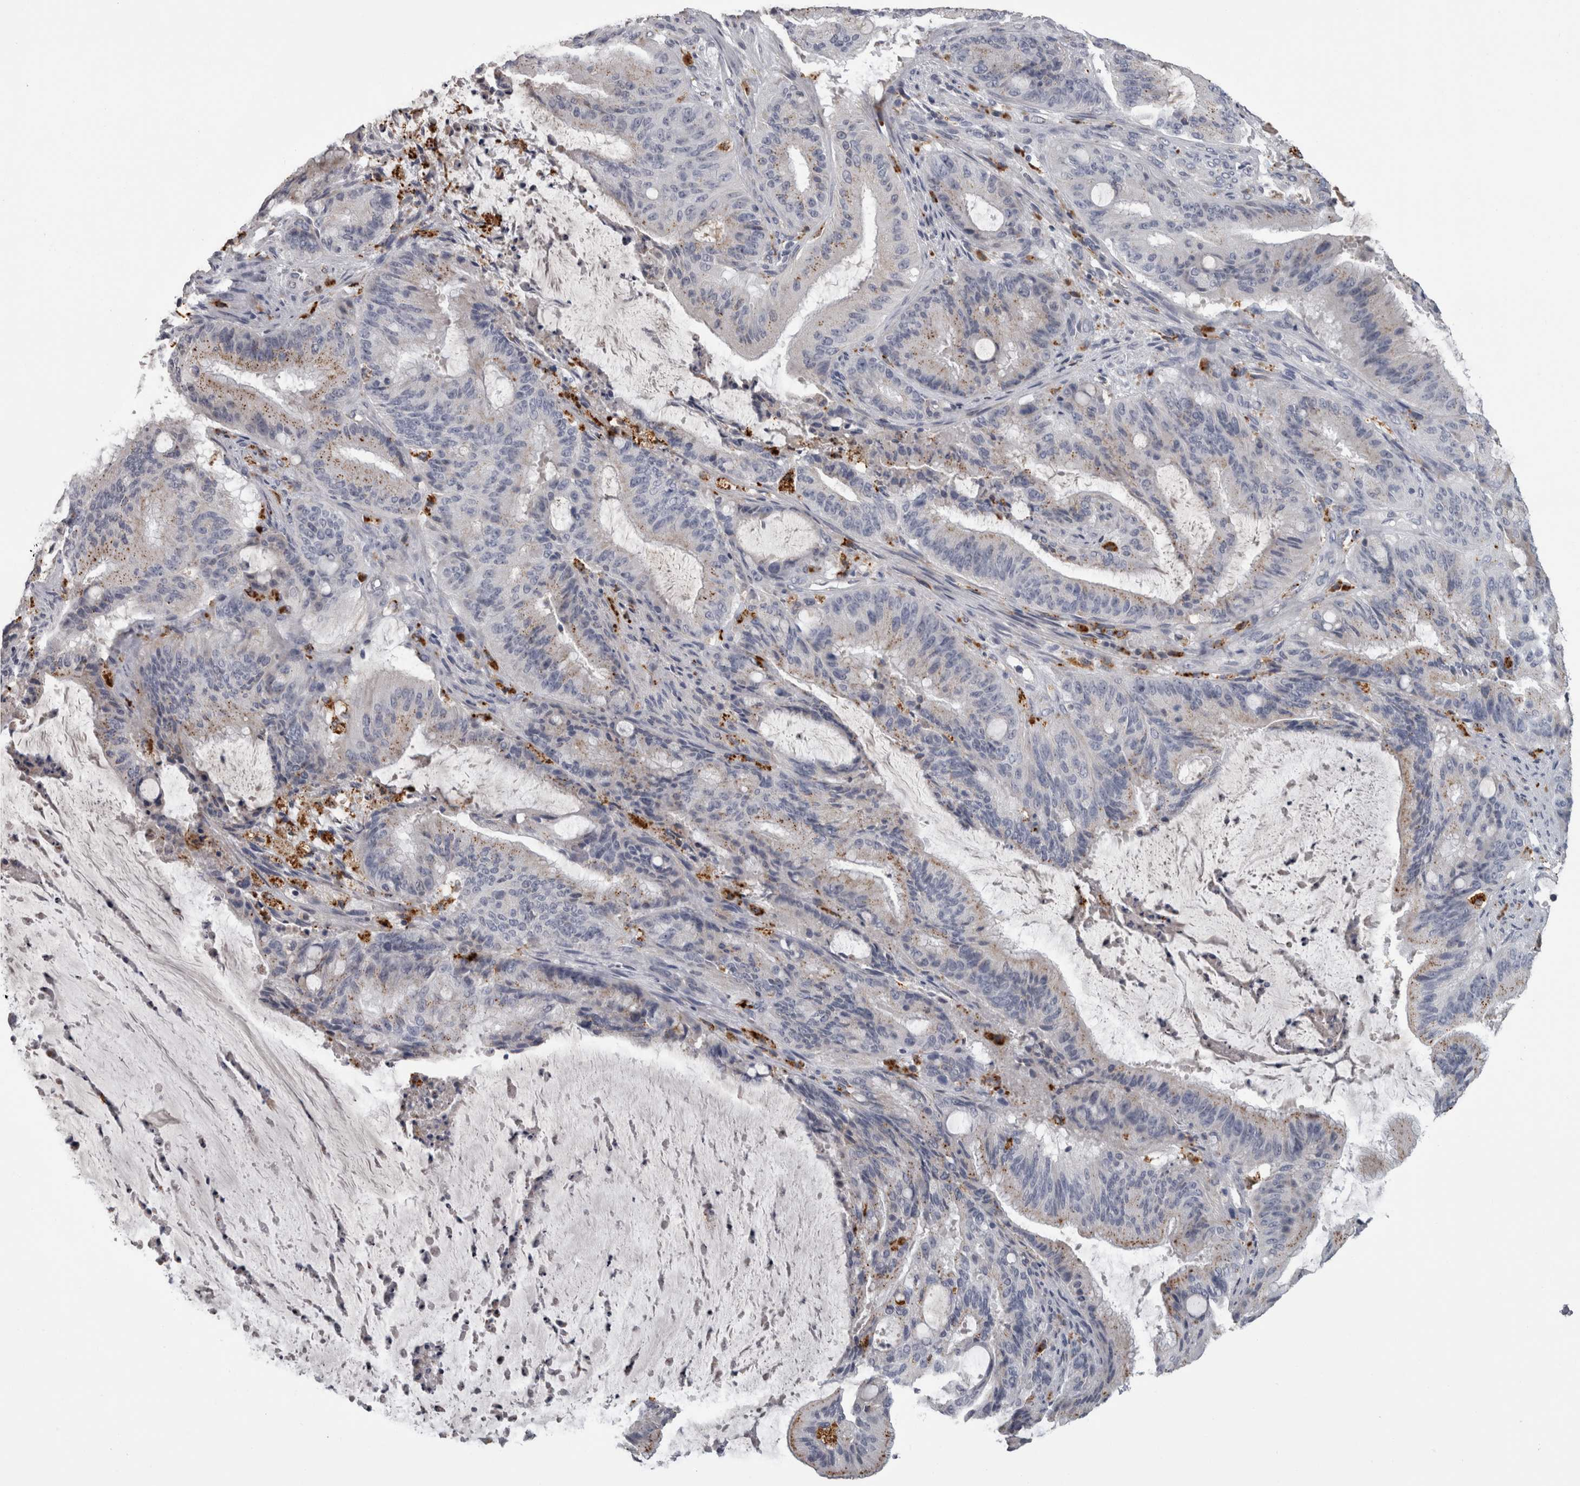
{"staining": {"intensity": "moderate", "quantity": "<25%", "location": "cytoplasmic/membranous"}, "tissue": "liver cancer", "cell_type": "Tumor cells", "image_type": "cancer", "snomed": [{"axis": "morphology", "description": "Normal tissue, NOS"}, {"axis": "morphology", "description": "Cholangiocarcinoma"}, {"axis": "topography", "description": "Liver"}, {"axis": "topography", "description": "Peripheral nerve tissue"}], "caption": "A brown stain labels moderate cytoplasmic/membranous staining of a protein in liver cholangiocarcinoma tumor cells.", "gene": "NAAA", "patient": {"sex": "female", "age": 73}}